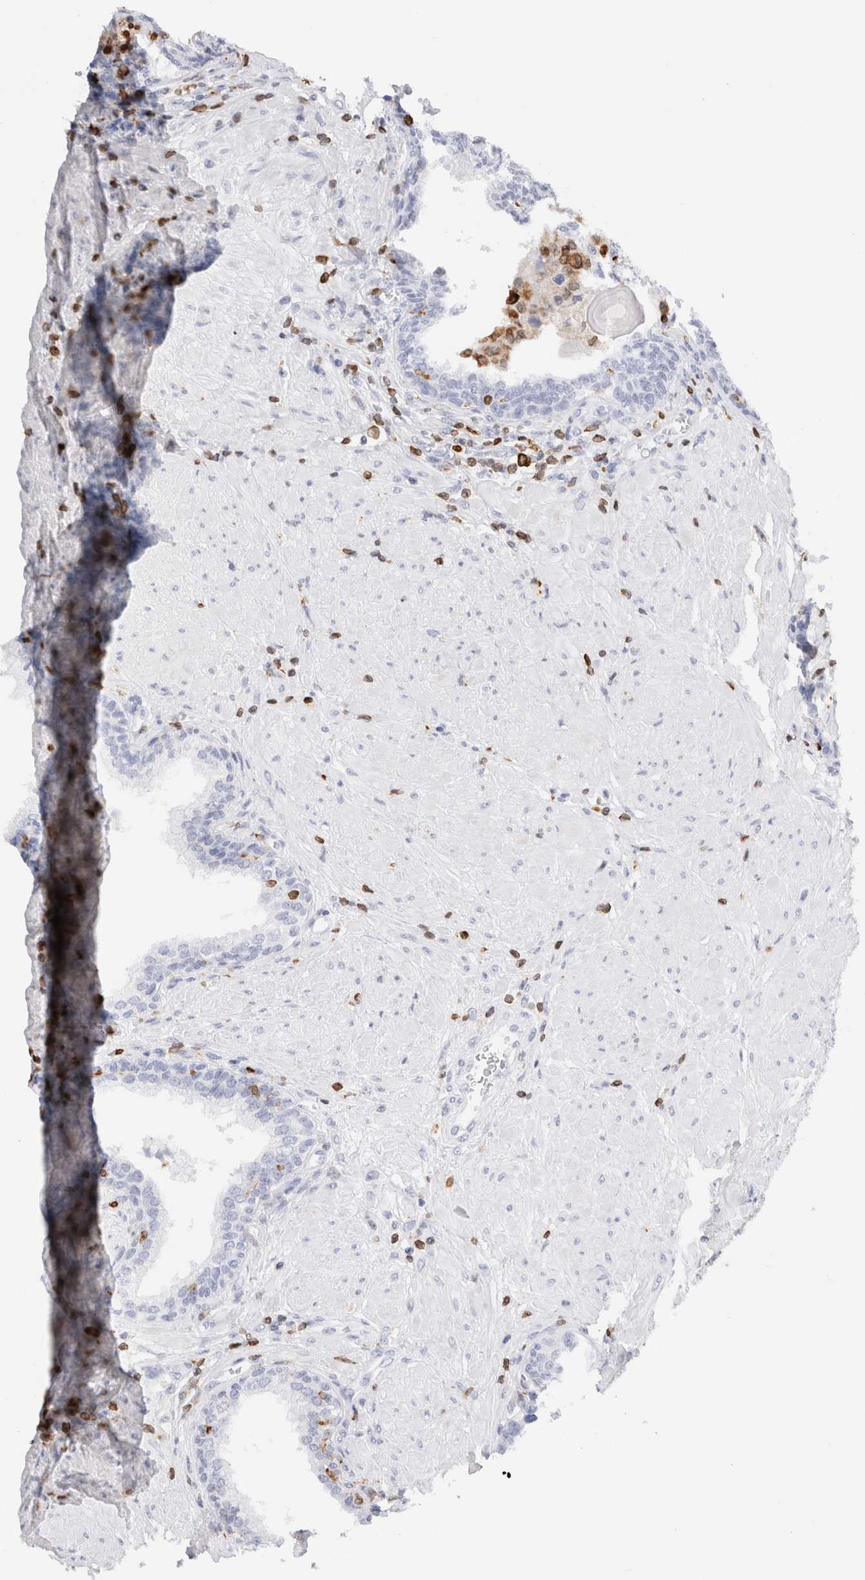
{"staining": {"intensity": "negative", "quantity": "none", "location": "none"}, "tissue": "prostate", "cell_type": "Glandular cells", "image_type": "normal", "snomed": [{"axis": "morphology", "description": "Normal tissue, NOS"}, {"axis": "topography", "description": "Prostate"}], "caption": "There is no significant positivity in glandular cells of prostate. (Stains: DAB immunohistochemistry with hematoxylin counter stain, Microscopy: brightfield microscopy at high magnification).", "gene": "ALOX5AP", "patient": {"sex": "male", "age": 51}}